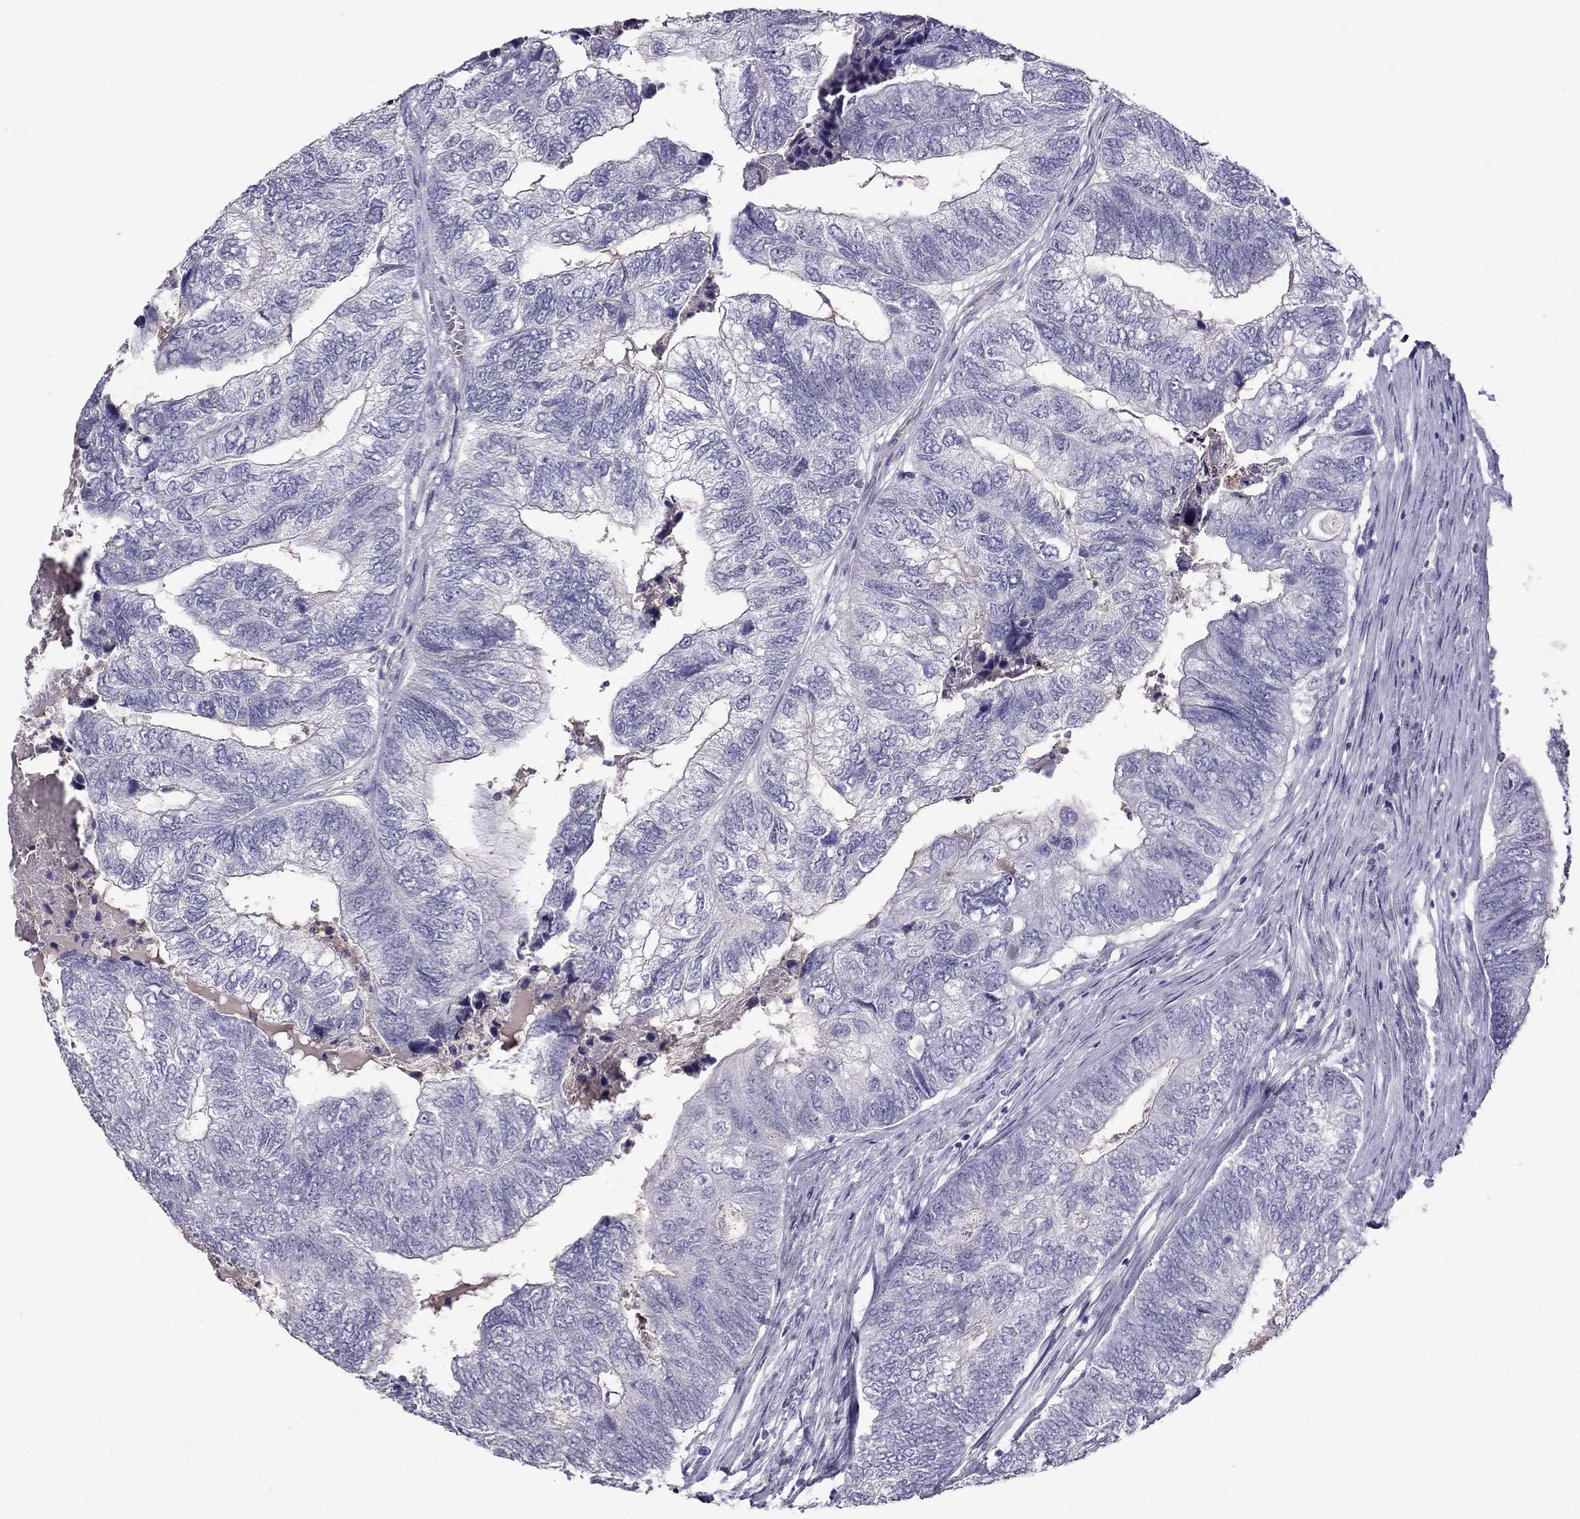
{"staining": {"intensity": "negative", "quantity": "none", "location": "none"}, "tissue": "colorectal cancer", "cell_type": "Tumor cells", "image_type": "cancer", "snomed": [{"axis": "morphology", "description": "Adenocarcinoma, NOS"}, {"axis": "topography", "description": "Colon"}], "caption": "High magnification brightfield microscopy of colorectal cancer (adenocarcinoma) stained with DAB (3,3'-diaminobenzidine) (brown) and counterstained with hematoxylin (blue): tumor cells show no significant staining.", "gene": "STOML3", "patient": {"sex": "female", "age": 67}}